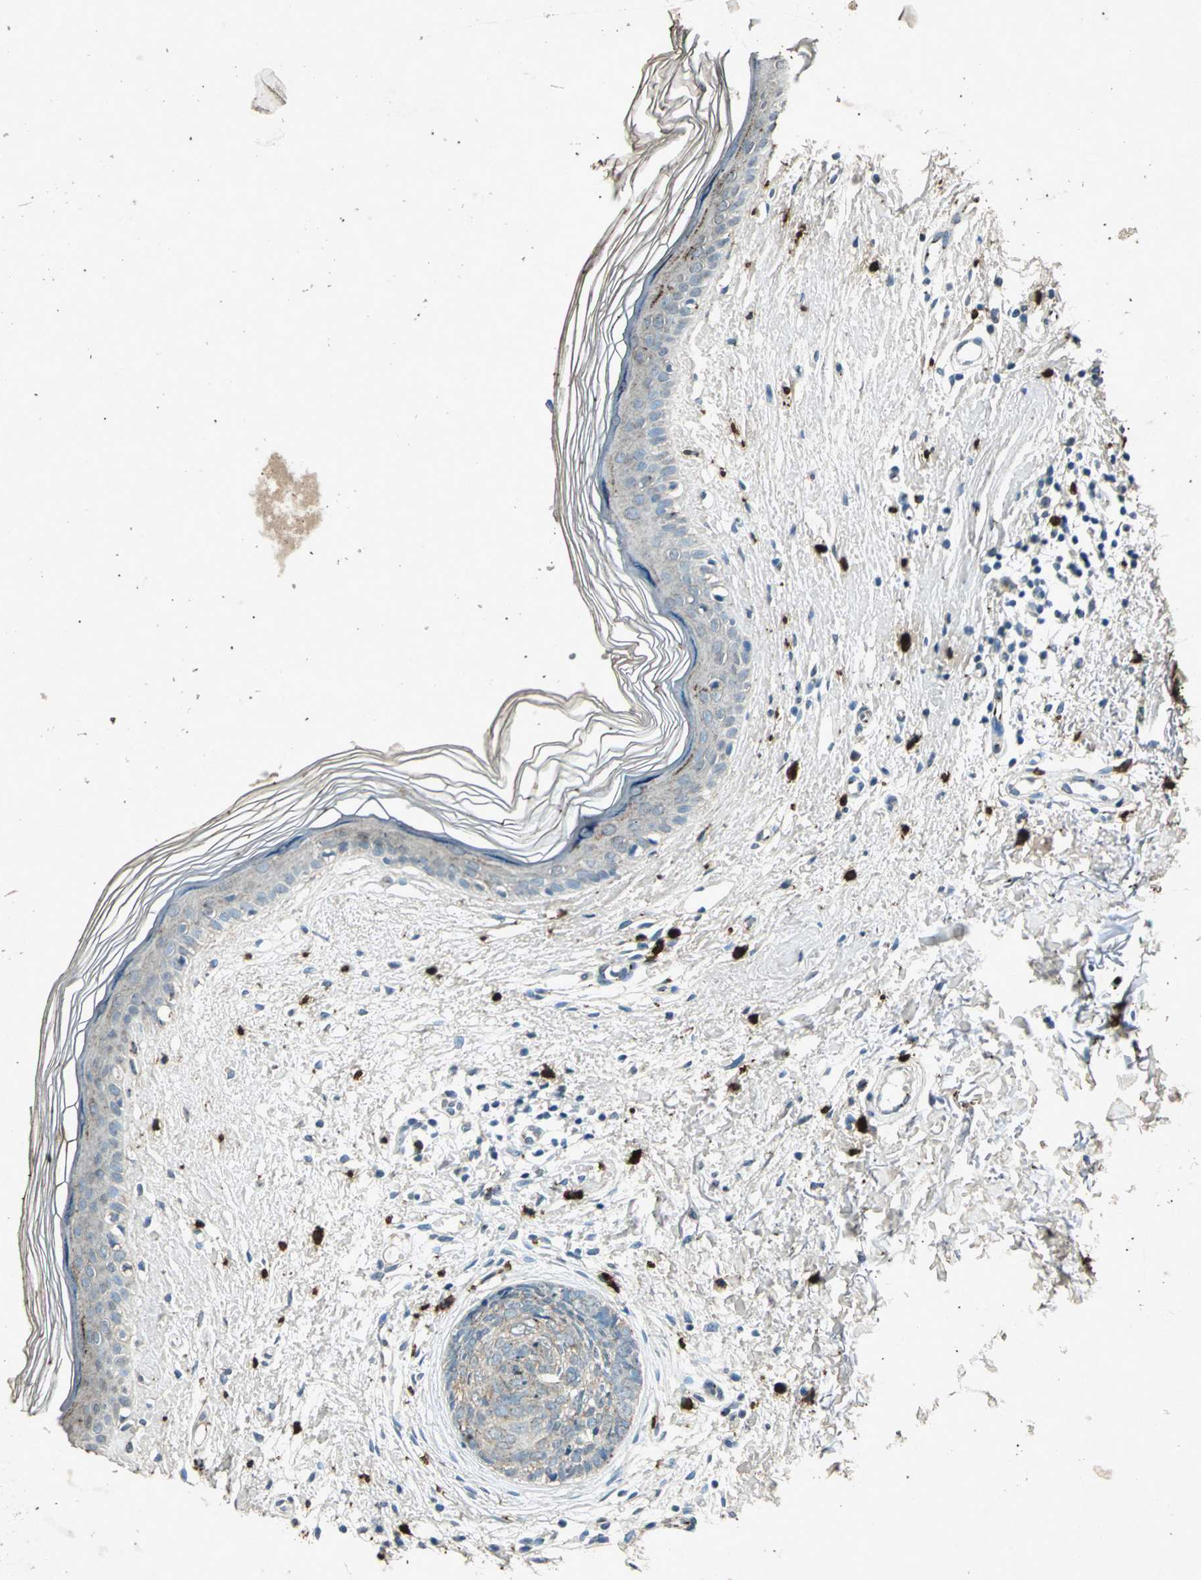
{"staining": {"intensity": "weak", "quantity": "<25%", "location": "cytoplasmic/membranous"}, "tissue": "skin cancer", "cell_type": "Tumor cells", "image_type": "cancer", "snomed": [{"axis": "morphology", "description": "Normal tissue, NOS"}, {"axis": "morphology", "description": "Basal cell carcinoma"}, {"axis": "topography", "description": "Skin"}], "caption": "Immunohistochemical staining of human skin cancer (basal cell carcinoma) displays no significant expression in tumor cells.", "gene": "PSEN1", "patient": {"sex": "female", "age": 61}}